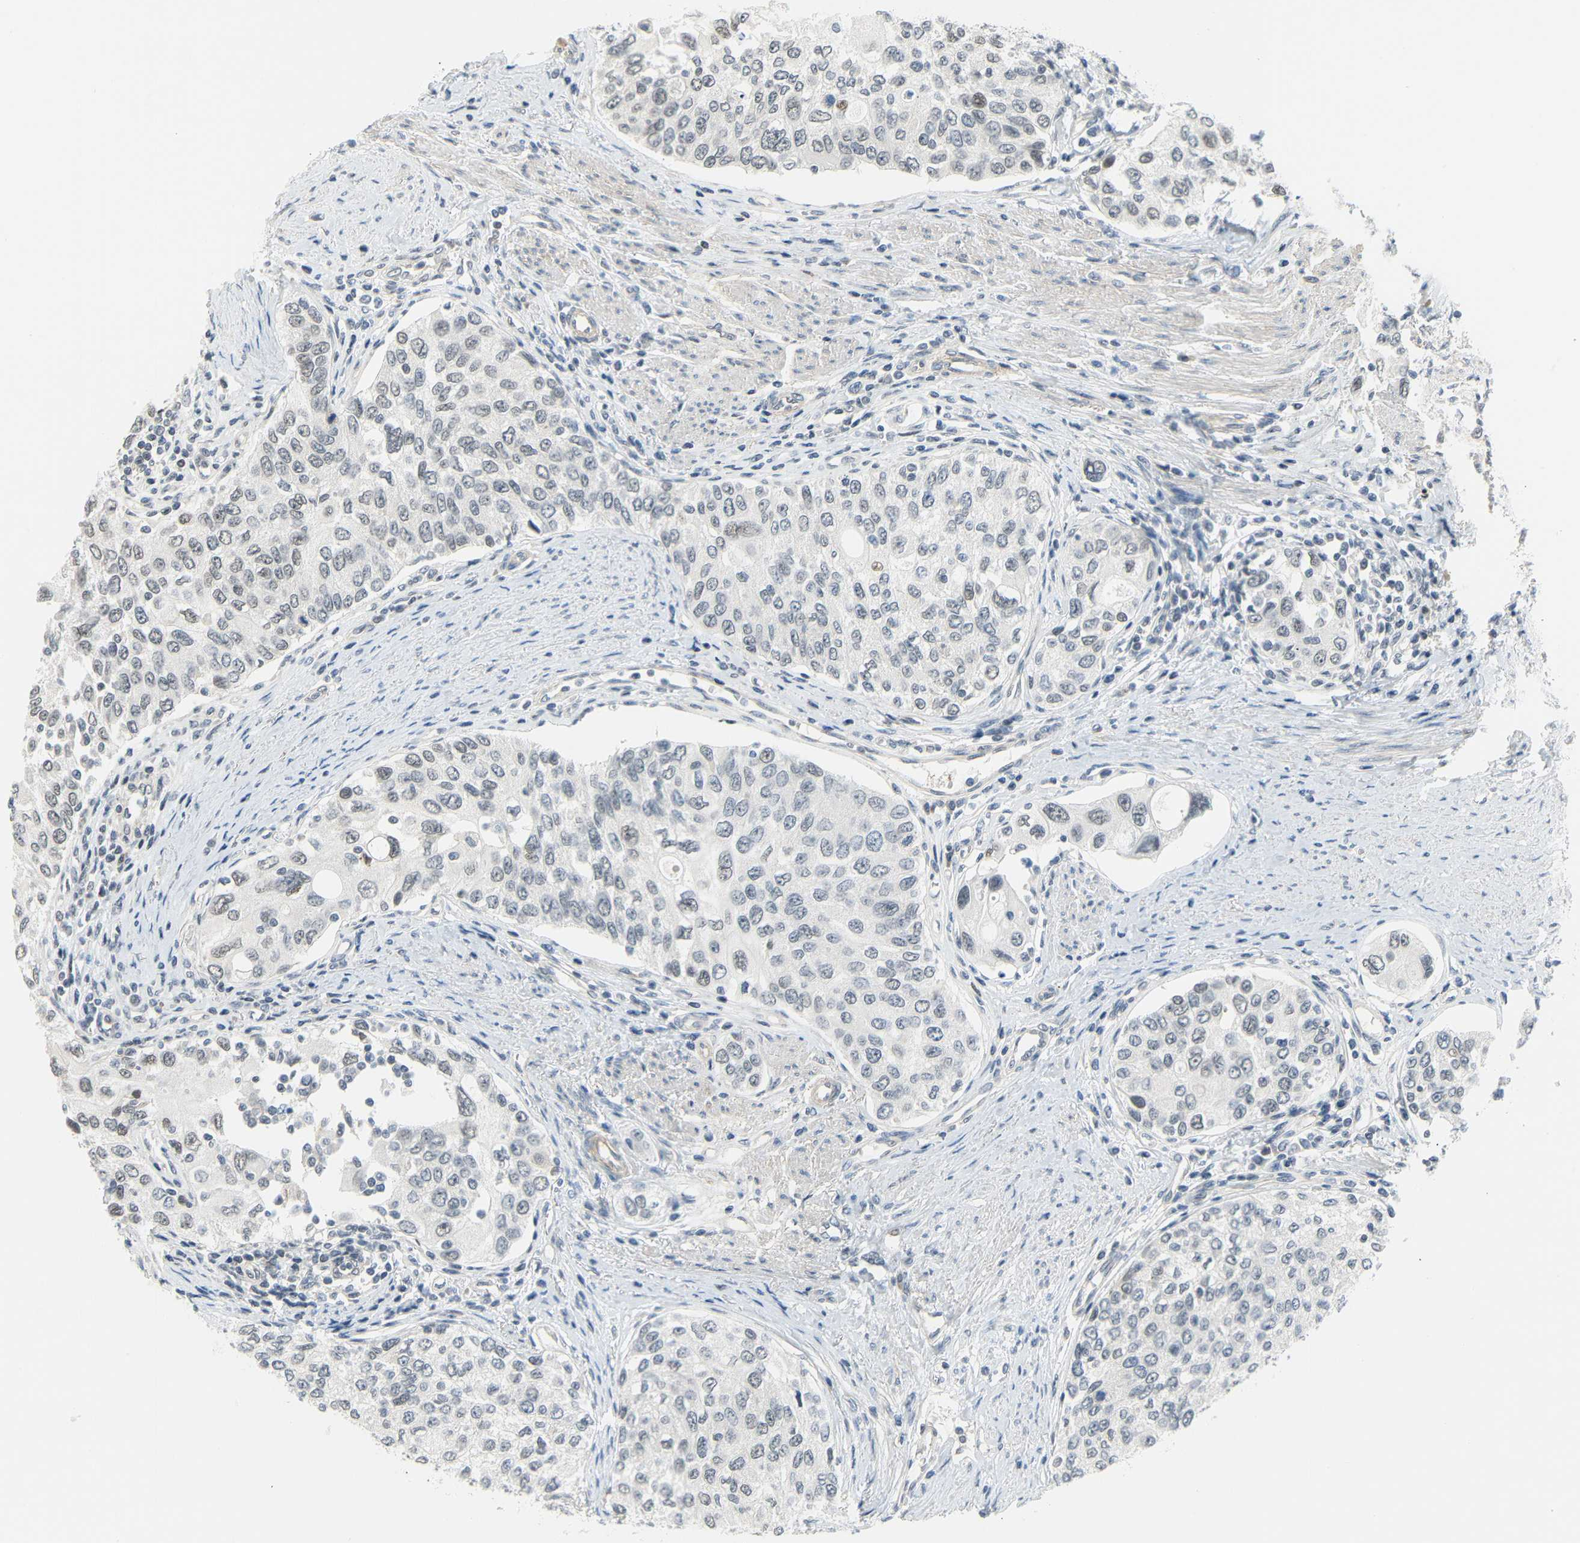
{"staining": {"intensity": "weak", "quantity": "<25%", "location": "nuclear"}, "tissue": "urothelial cancer", "cell_type": "Tumor cells", "image_type": "cancer", "snomed": [{"axis": "morphology", "description": "Urothelial carcinoma, High grade"}, {"axis": "topography", "description": "Urinary bladder"}], "caption": "Human high-grade urothelial carcinoma stained for a protein using IHC demonstrates no staining in tumor cells.", "gene": "IMPG2", "patient": {"sex": "female", "age": 56}}